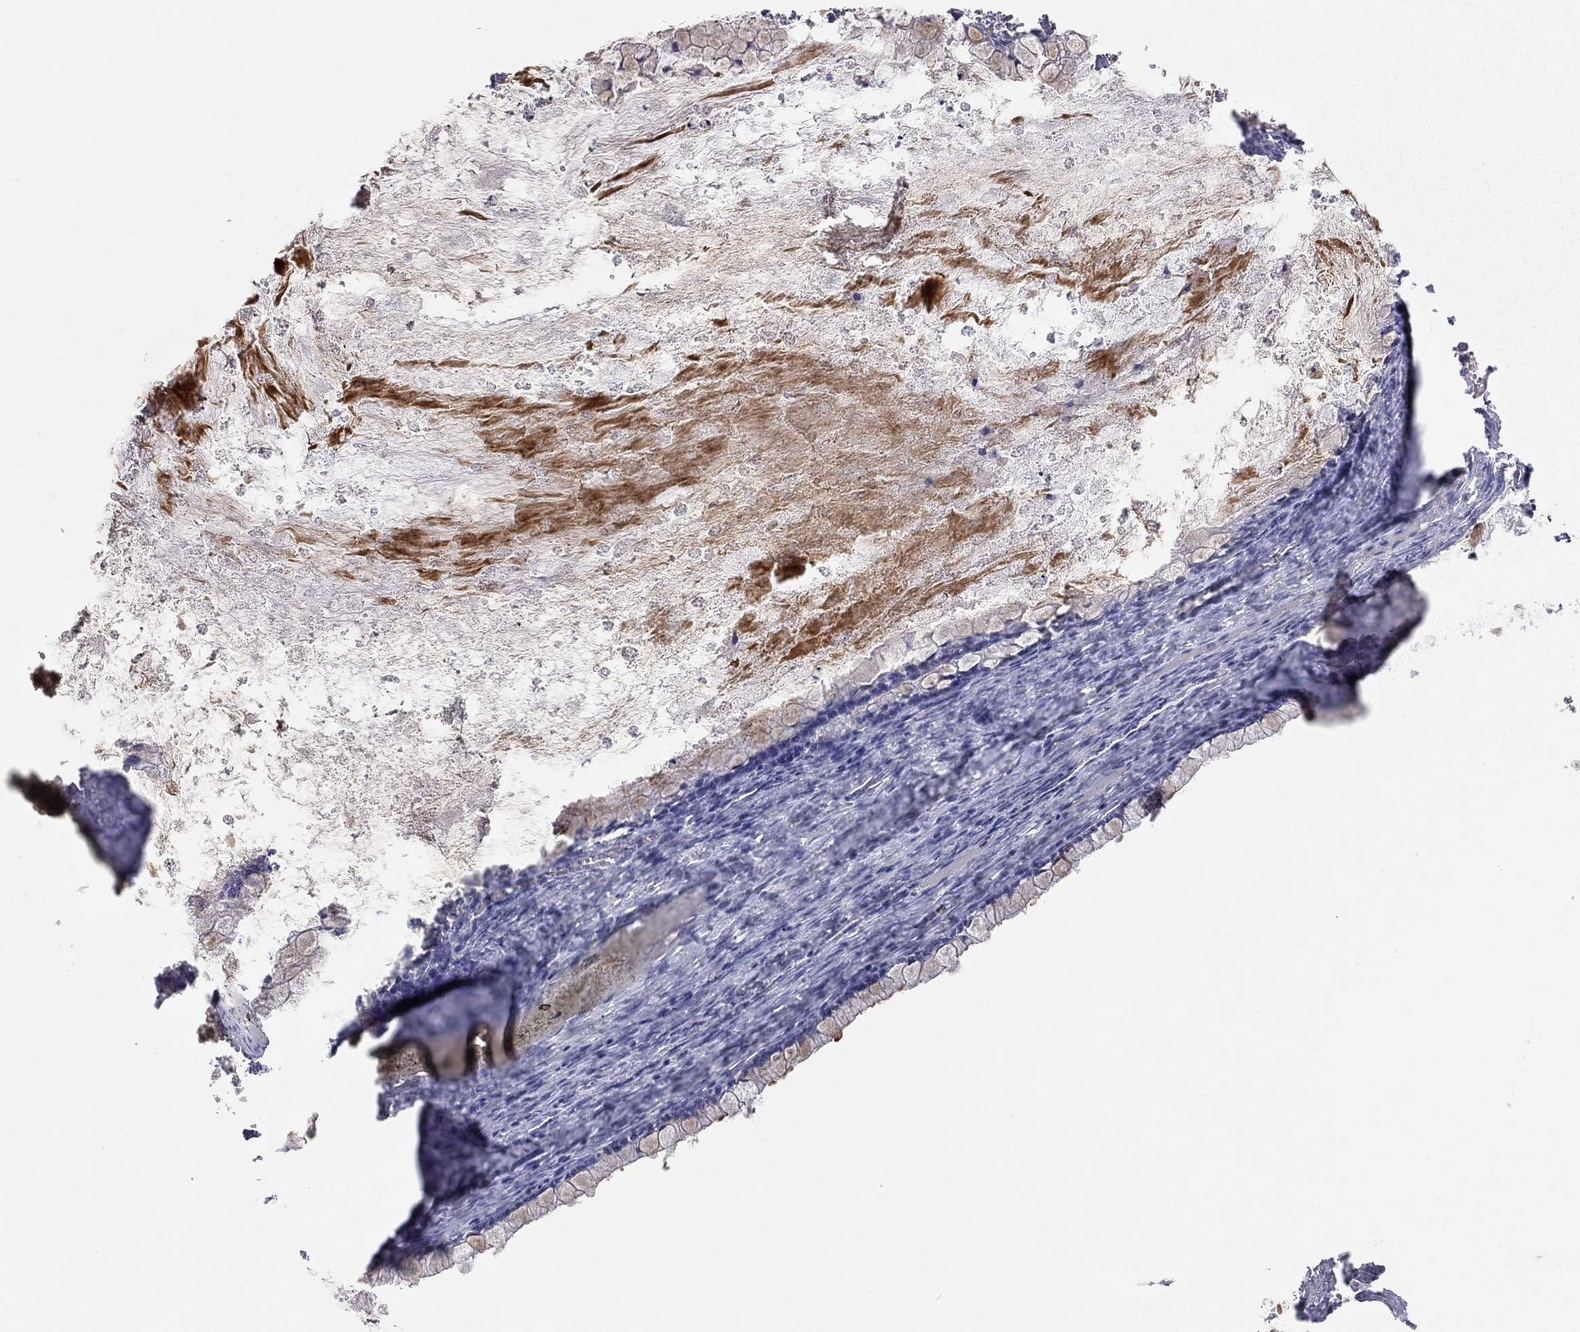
{"staining": {"intensity": "negative", "quantity": "none", "location": "none"}, "tissue": "ovarian cancer", "cell_type": "Tumor cells", "image_type": "cancer", "snomed": [{"axis": "morphology", "description": "Cystadenocarcinoma, mucinous, NOS"}, {"axis": "topography", "description": "Ovary"}], "caption": "The image exhibits no significant expression in tumor cells of ovarian cancer (mucinous cystadenocarcinoma).", "gene": "GPRC5B", "patient": {"sex": "female", "age": 67}}